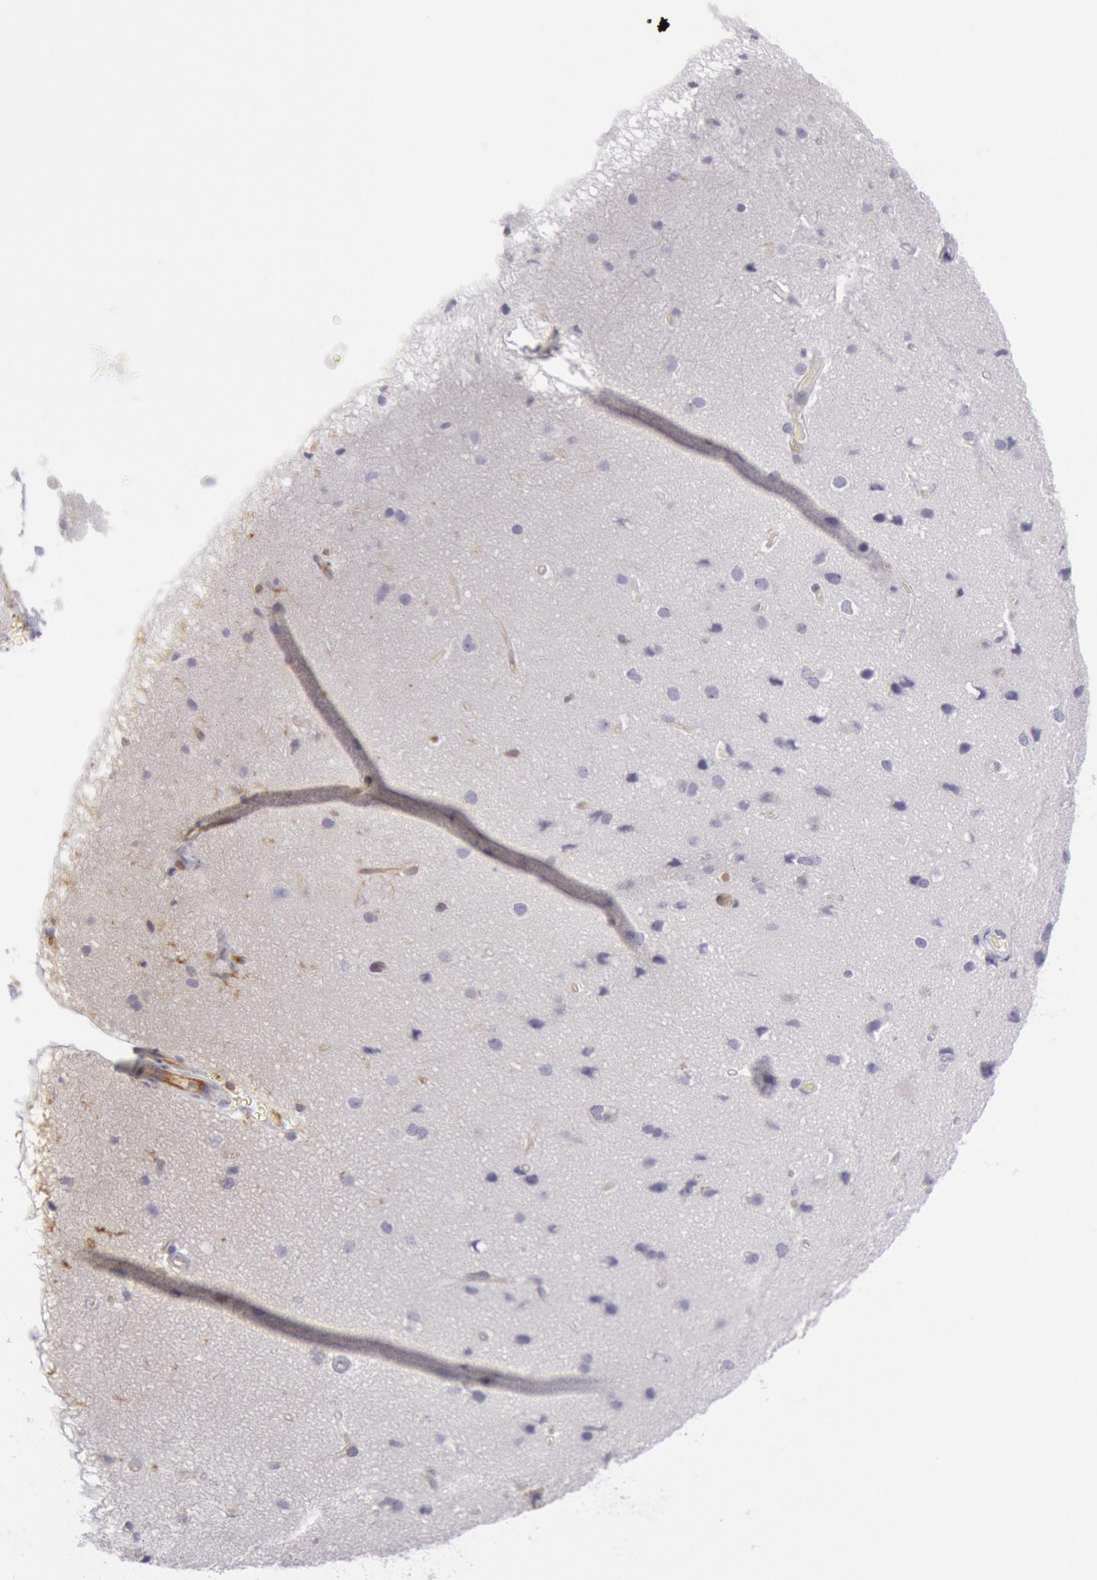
{"staining": {"intensity": "weak", "quantity": ">75%", "location": "cytoplasmic/membranous"}, "tissue": "cerebral cortex", "cell_type": "Endothelial cells", "image_type": "normal", "snomed": [{"axis": "morphology", "description": "Normal tissue, NOS"}, {"axis": "morphology", "description": "Glioma, malignant, High grade"}, {"axis": "topography", "description": "Cerebral cortex"}], "caption": "A low amount of weak cytoplasmic/membranous positivity is appreciated in approximately >75% of endothelial cells in normal cerebral cortex. (IHC, brightfield microscopy, high magnification).", "gene": "IKBKB", "patient": {"sex": "male", "age": 77}}